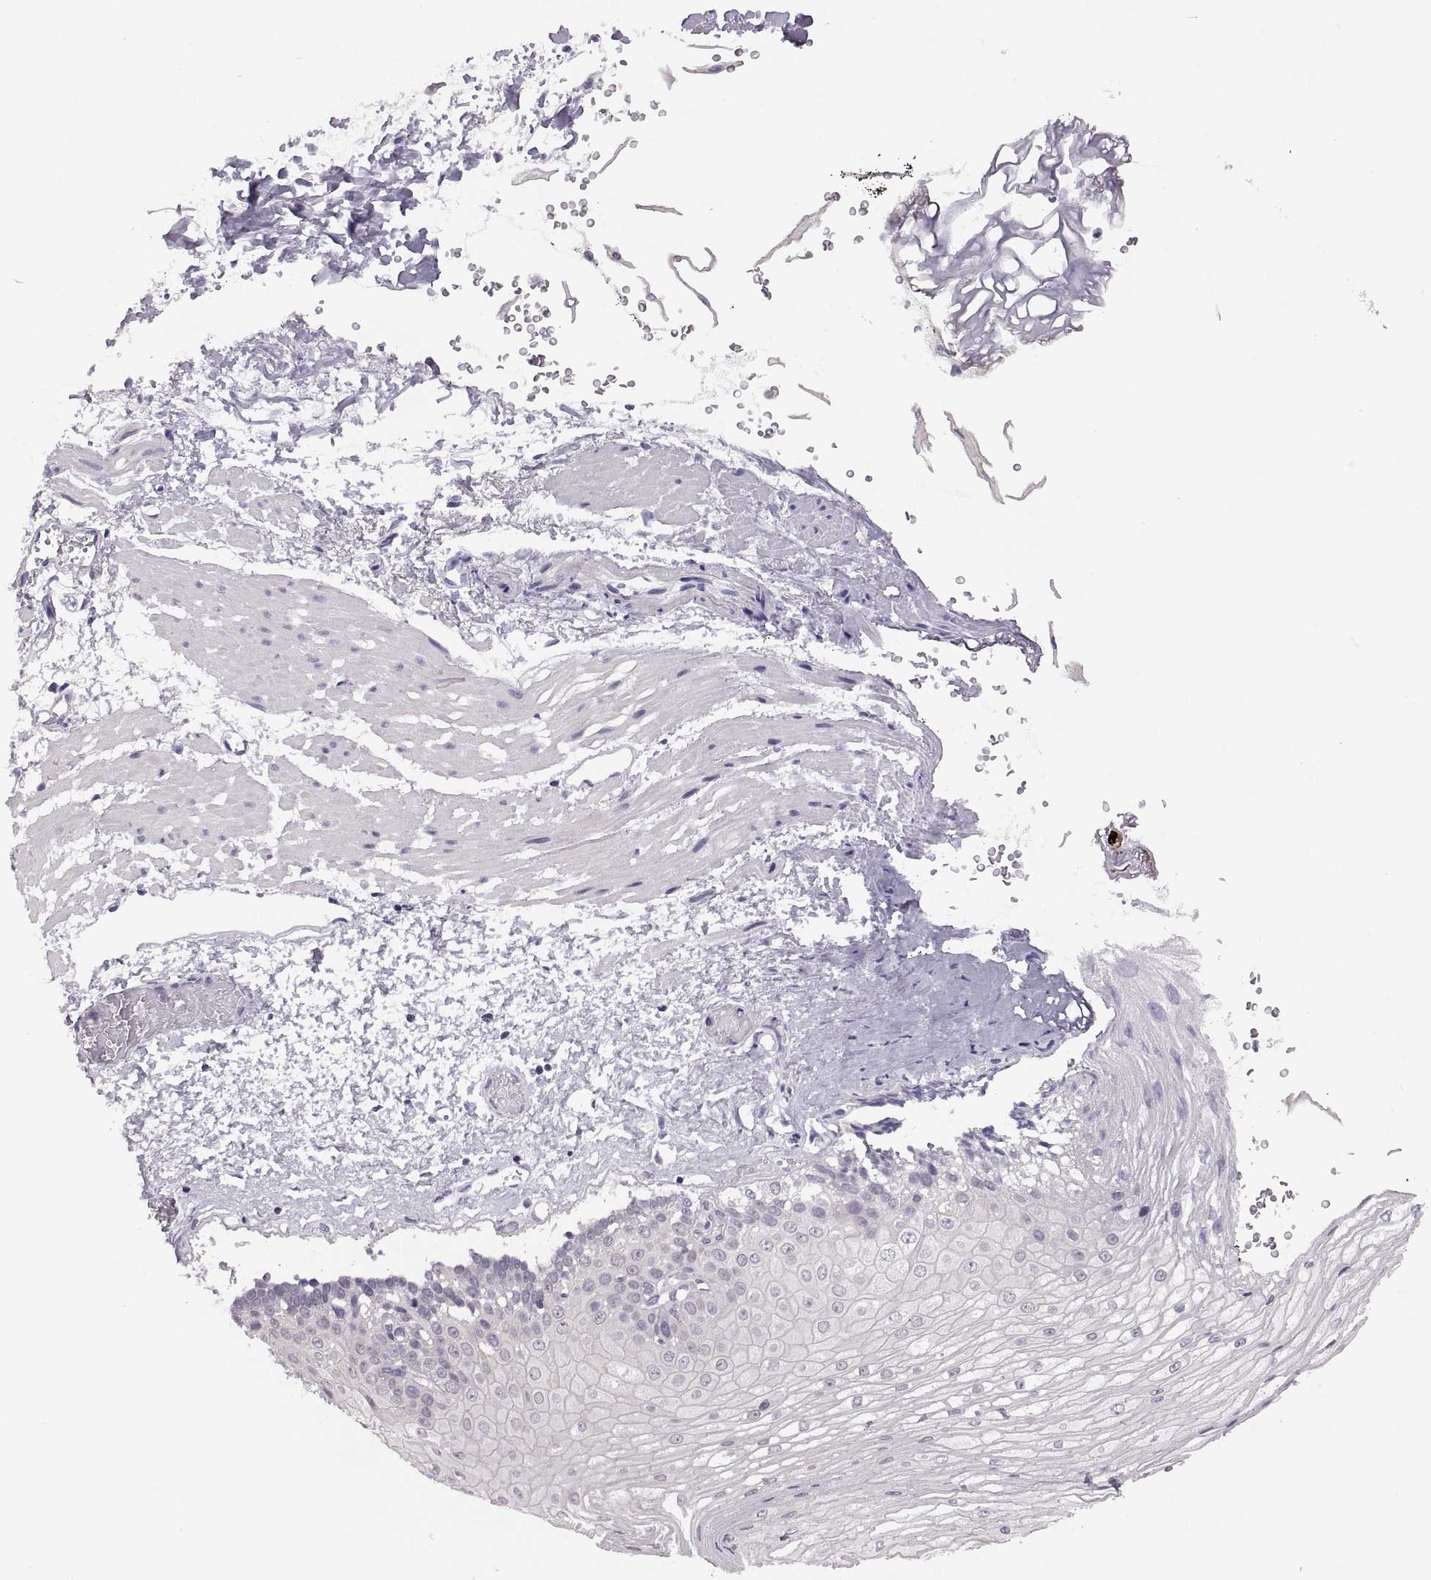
{"staining": {"intensity": "negative", "quantity": "none", "location": "none"}, "tissue": "esophagus", "cell_type": "Squamous epithelial cells", "image_type": "normal", "snomed": [{"axis": "morphology", "description": "Normal tissue, NOS"}, {"axis": "topography", "description": "Esophagus"}], "caption": "This is a histopathology image of immunohistochemistry staining of unremarkable esophagus, which shows no positivity in squamous epithelial cells. Nuclei are stained in blue.", "gene": "ADH6", "patient": {"sex": "female", "age": 62}}